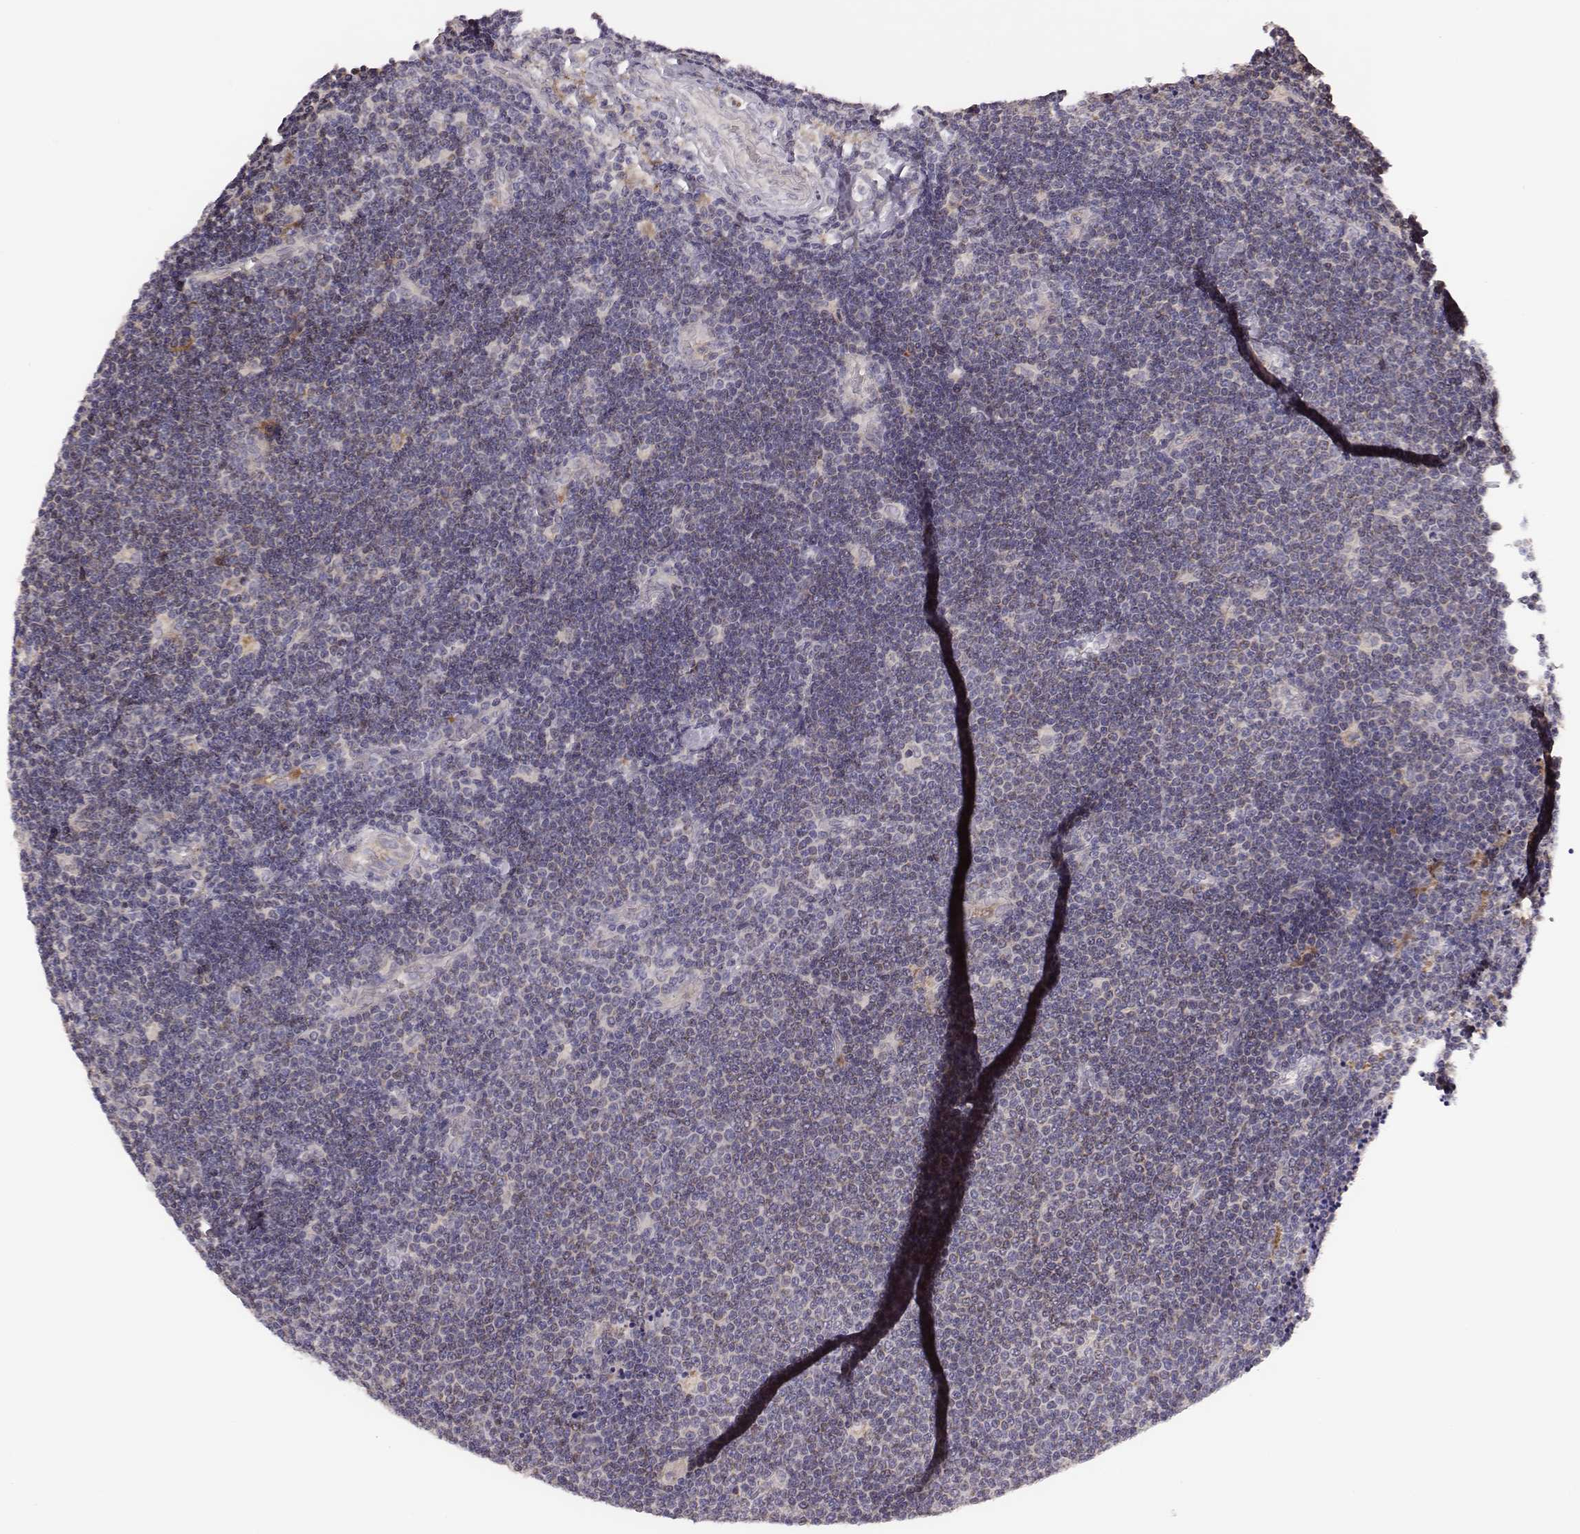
{"staining": {"intensity": "negative", "quantity": "none", "location": "none"}, "tissue": "lymphoma", "cell_type": "Tumor cells", "image_type": "cancer", "snomed": [{"axis": "morphology", "description": "Malignant lymphoma, non-Hodgkin's type, Low grade"}, {"axis": "topography", "description": "Brain"}], "caption": "Immunohistochemistry of lymphoma shows no positivity in tumor cells. The staining was performed using DAB (3,3'-diaminobenzidine) to visualize the protein expression in brown, while the nuclei were stained in blue with hematoxylin (Magnification: 20x).", "gene": "KMO", "patient": {"sex": "female", "age": 66}}